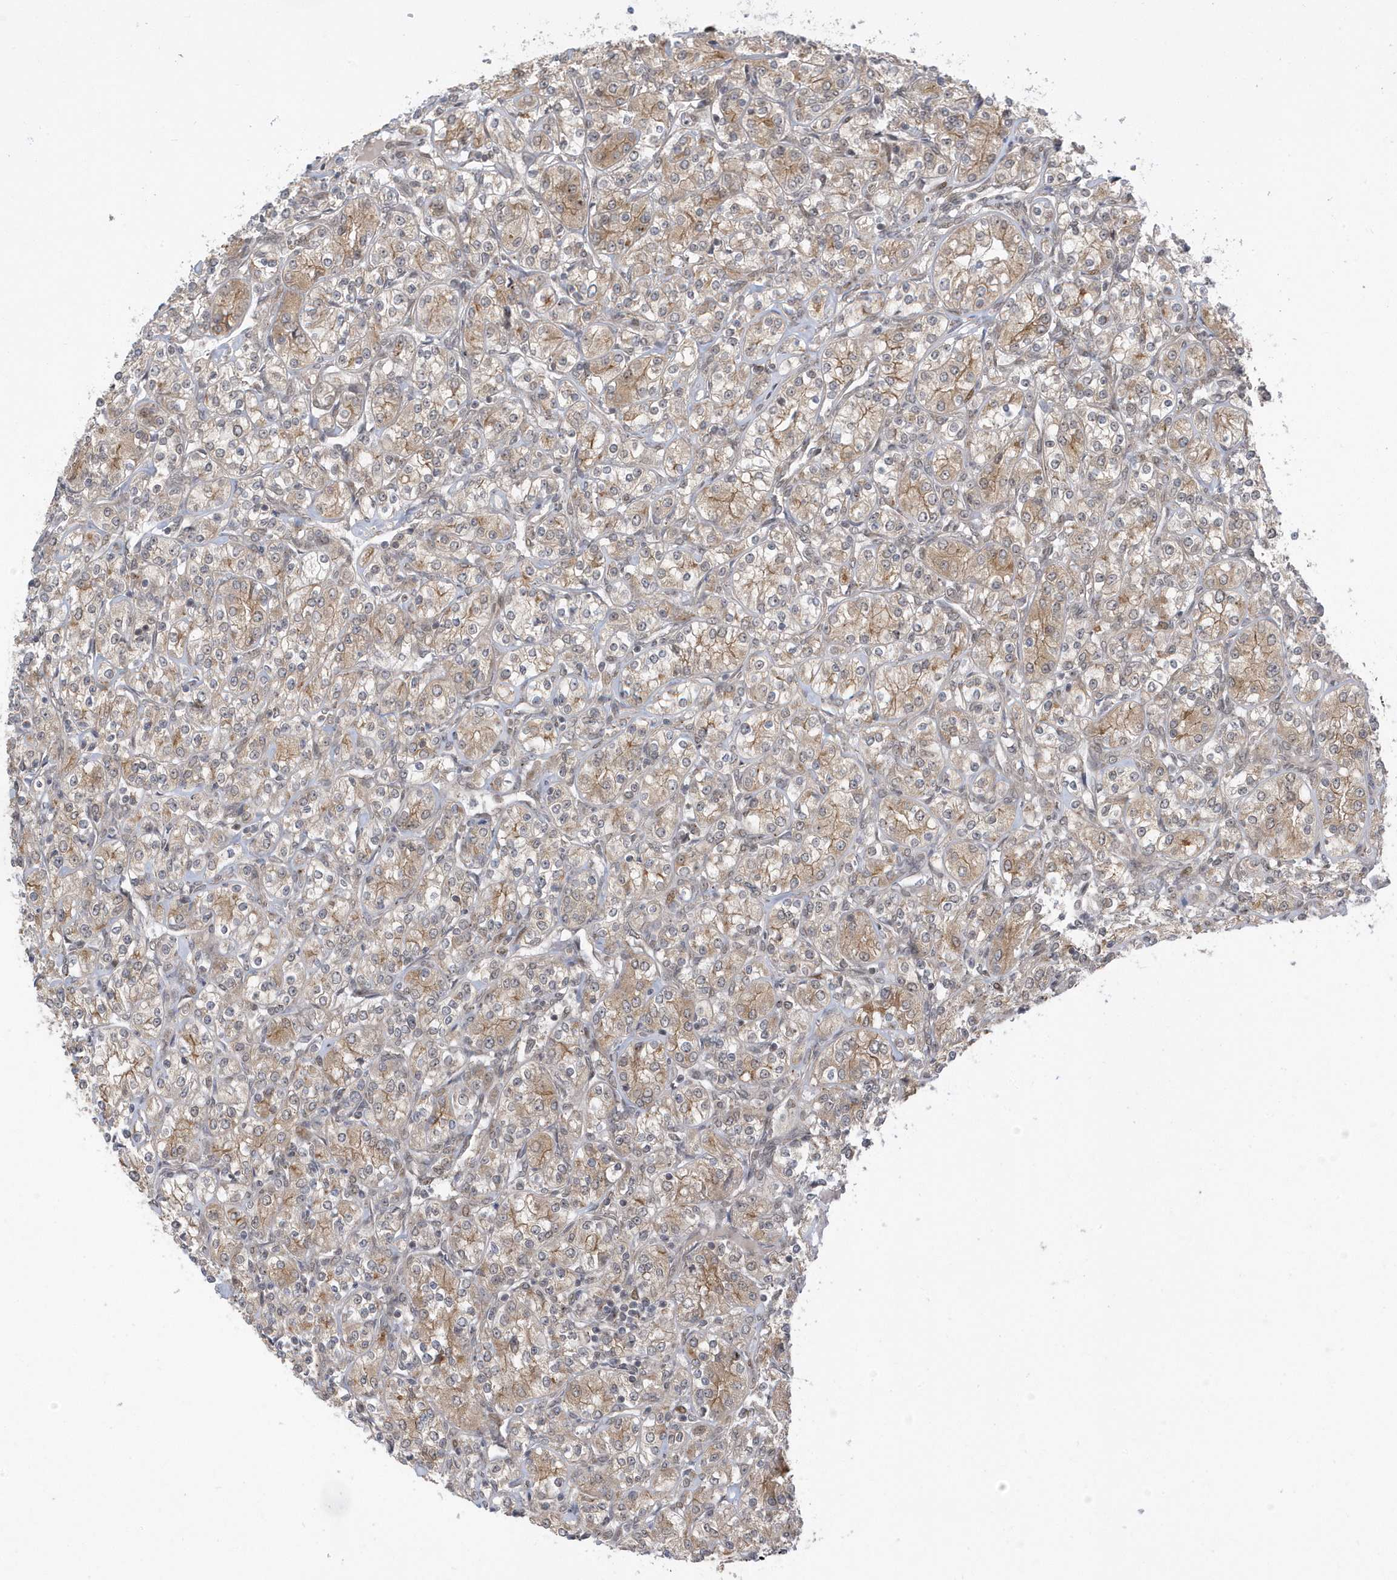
{"staining": {"intensity": "moderate", "quantity": ">75%", "location": "cytoplasmic/membranous"}, "tissue": "renal cancer", "cell_type": "Tumor cells", "image_type": "cancer", "snomed": [{"axis": "morphology", "description": "Adenocarcinoma, NOS"}, {"axis": "topography", "description": "Kidney"}], "caption": "This is an image of immunohistochemistry (IHC) staining of renal adenocarcinoma, which shows moderate positivity in the cytoplasmic/membranous of tumor cells.", "gene": "USP53", "patient": {"sex": "male", "age": 77}}